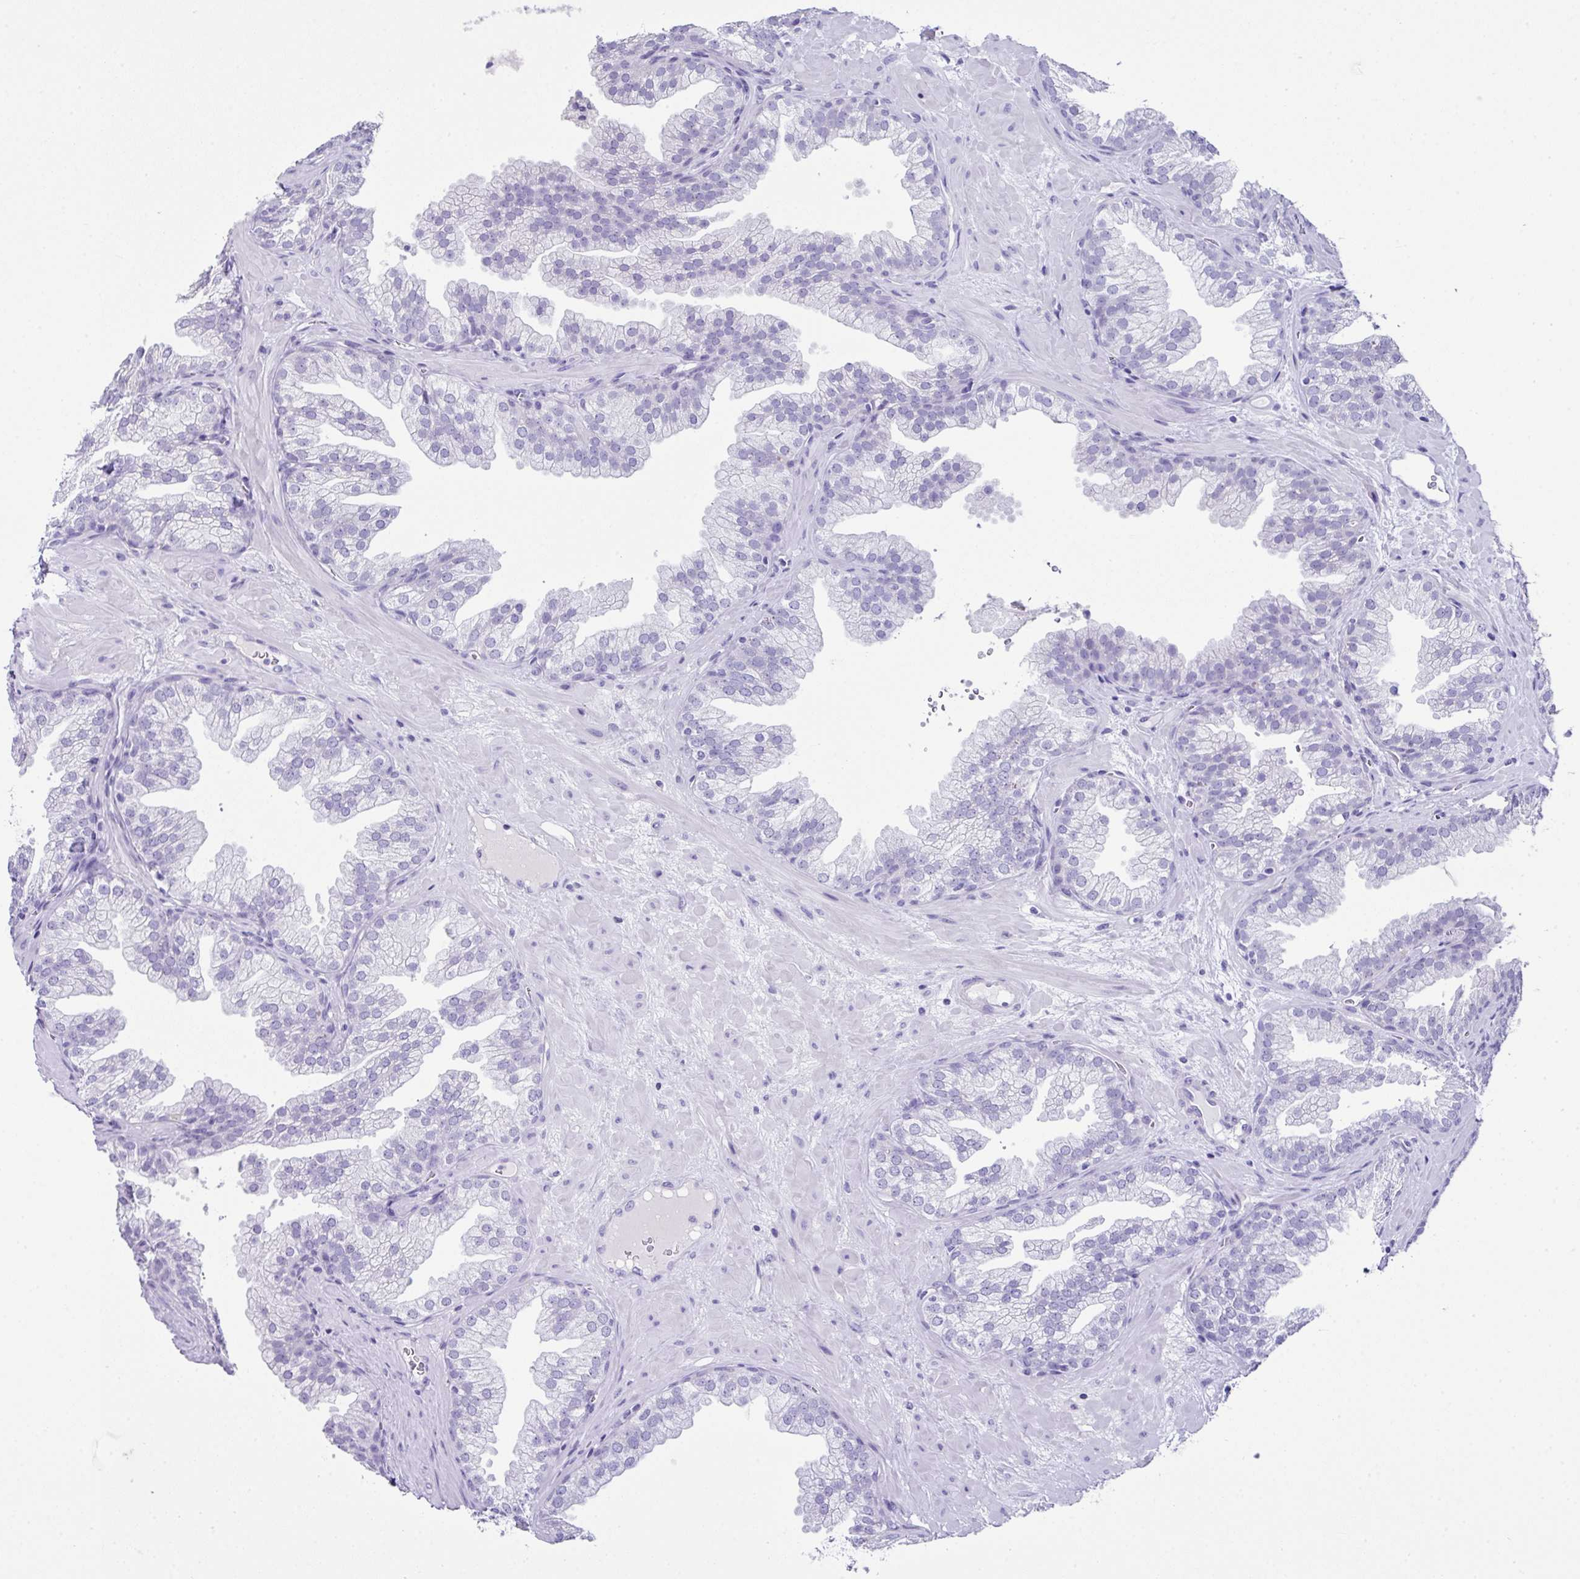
{"staining": {"intensity": "negative", "quantity": "none", "location": "none"}, "tissue": "prostate", "cell_type": "Glandular cells", "image_type": "normal", "snomed": [{"axis": "morphology", "description": "Normal tissue, NOS"}, {"axis": "topography", "description": "Prostate"}], "caption": "Immunohistochemistry (IHC) histopathology image of benign human prostate stained for a protein (brown), which shows no staining in glandular cells. (Brightfield microscopy of DAB IHC at high magnification).", "gene": "LGALS4", "patient": {"sex": "male", "age": 37}}